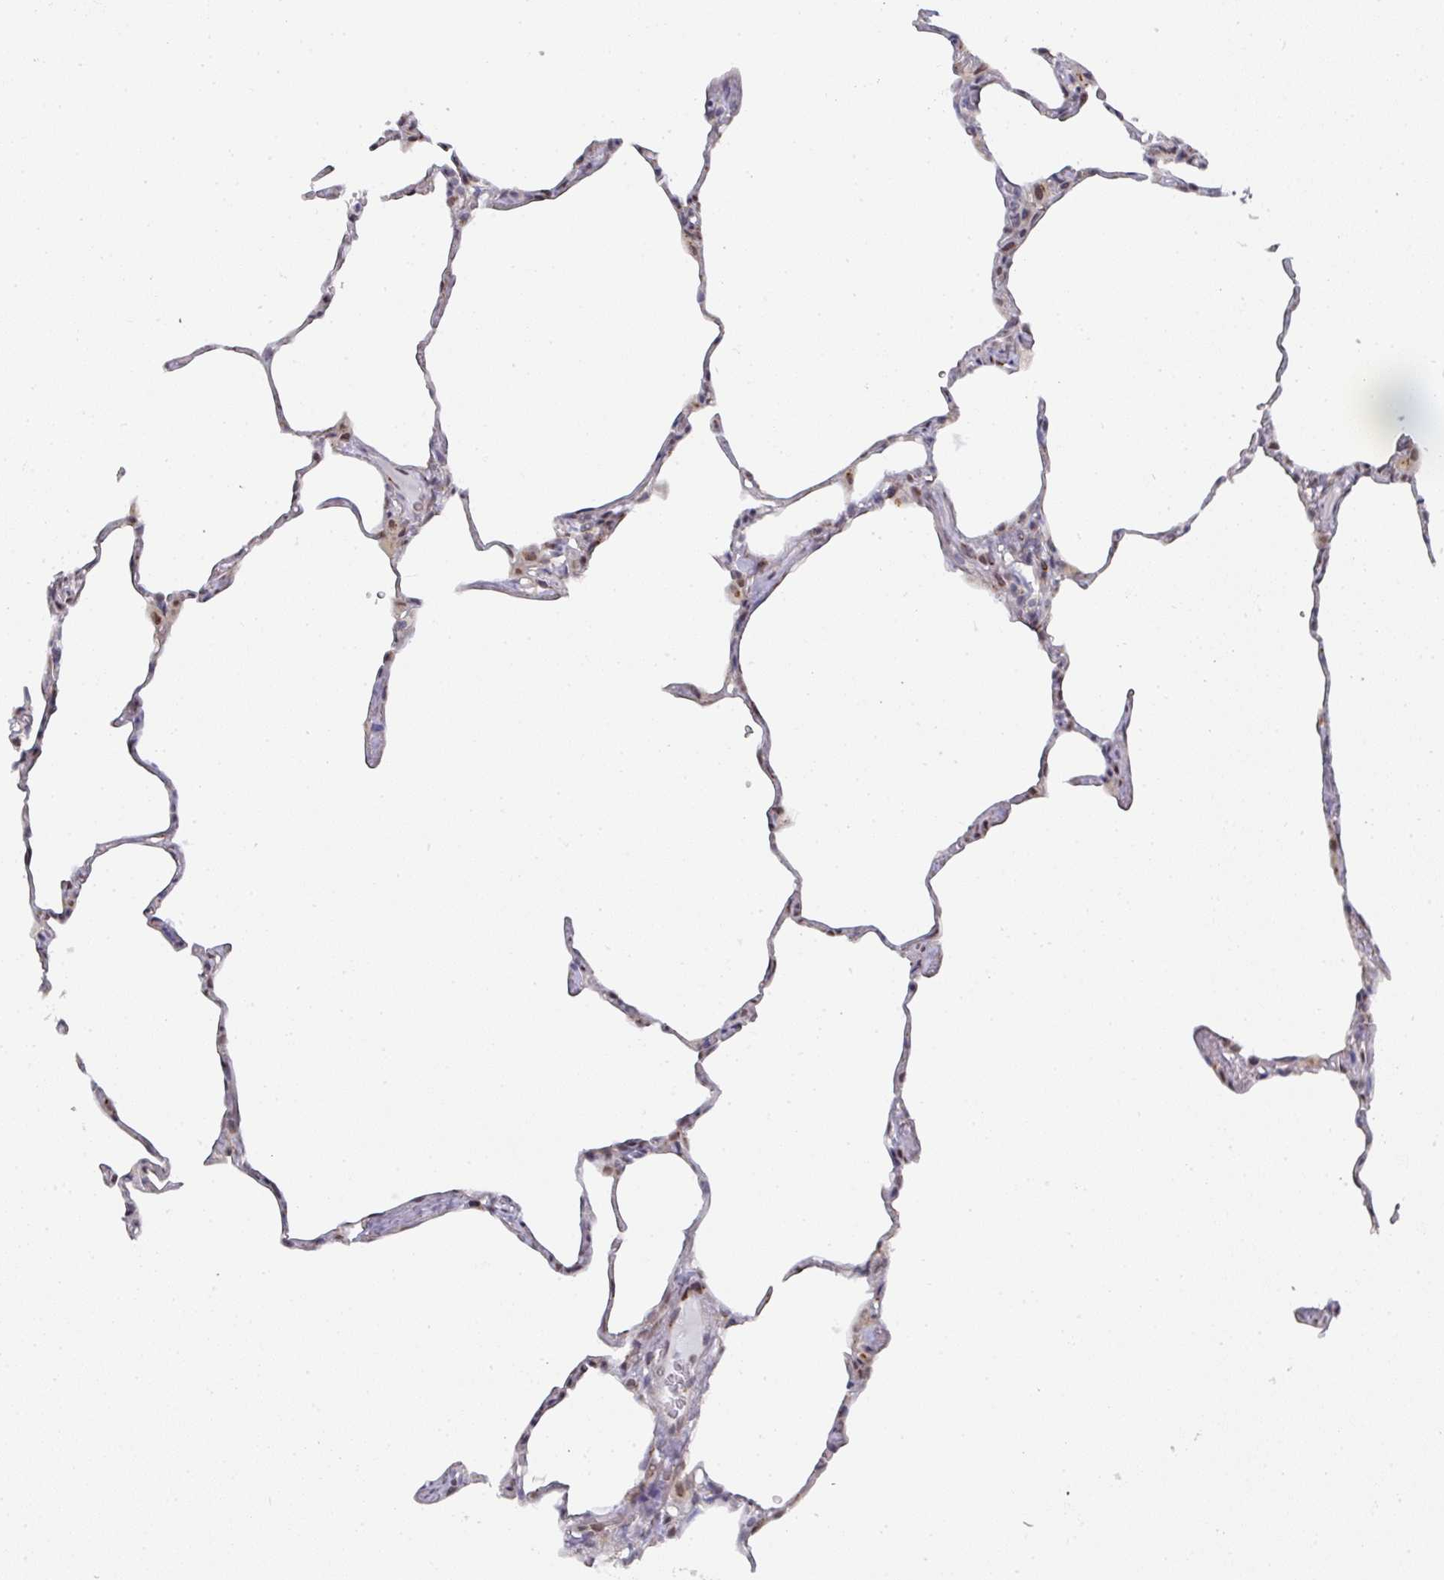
{"staining": {"intensity": "negative", "quantity": "none", "location": "none"}, "tissue": "lung", "cell_type": "Alveolar cells", "image_type": "normal", "snomed": [{"axis": "morphology", "description": "Normal tissue, NOS"}, {"axis": "topography", "description": "Lung"}], "caption": "A high-resolution micrograph shows immunohistochemistry (IHC) staining of unremarkable lung, which demonstrates no significant positivity in alveolar cells.", "gene": "C18orf25", "patient": {"sex": "male", "age": 65}}